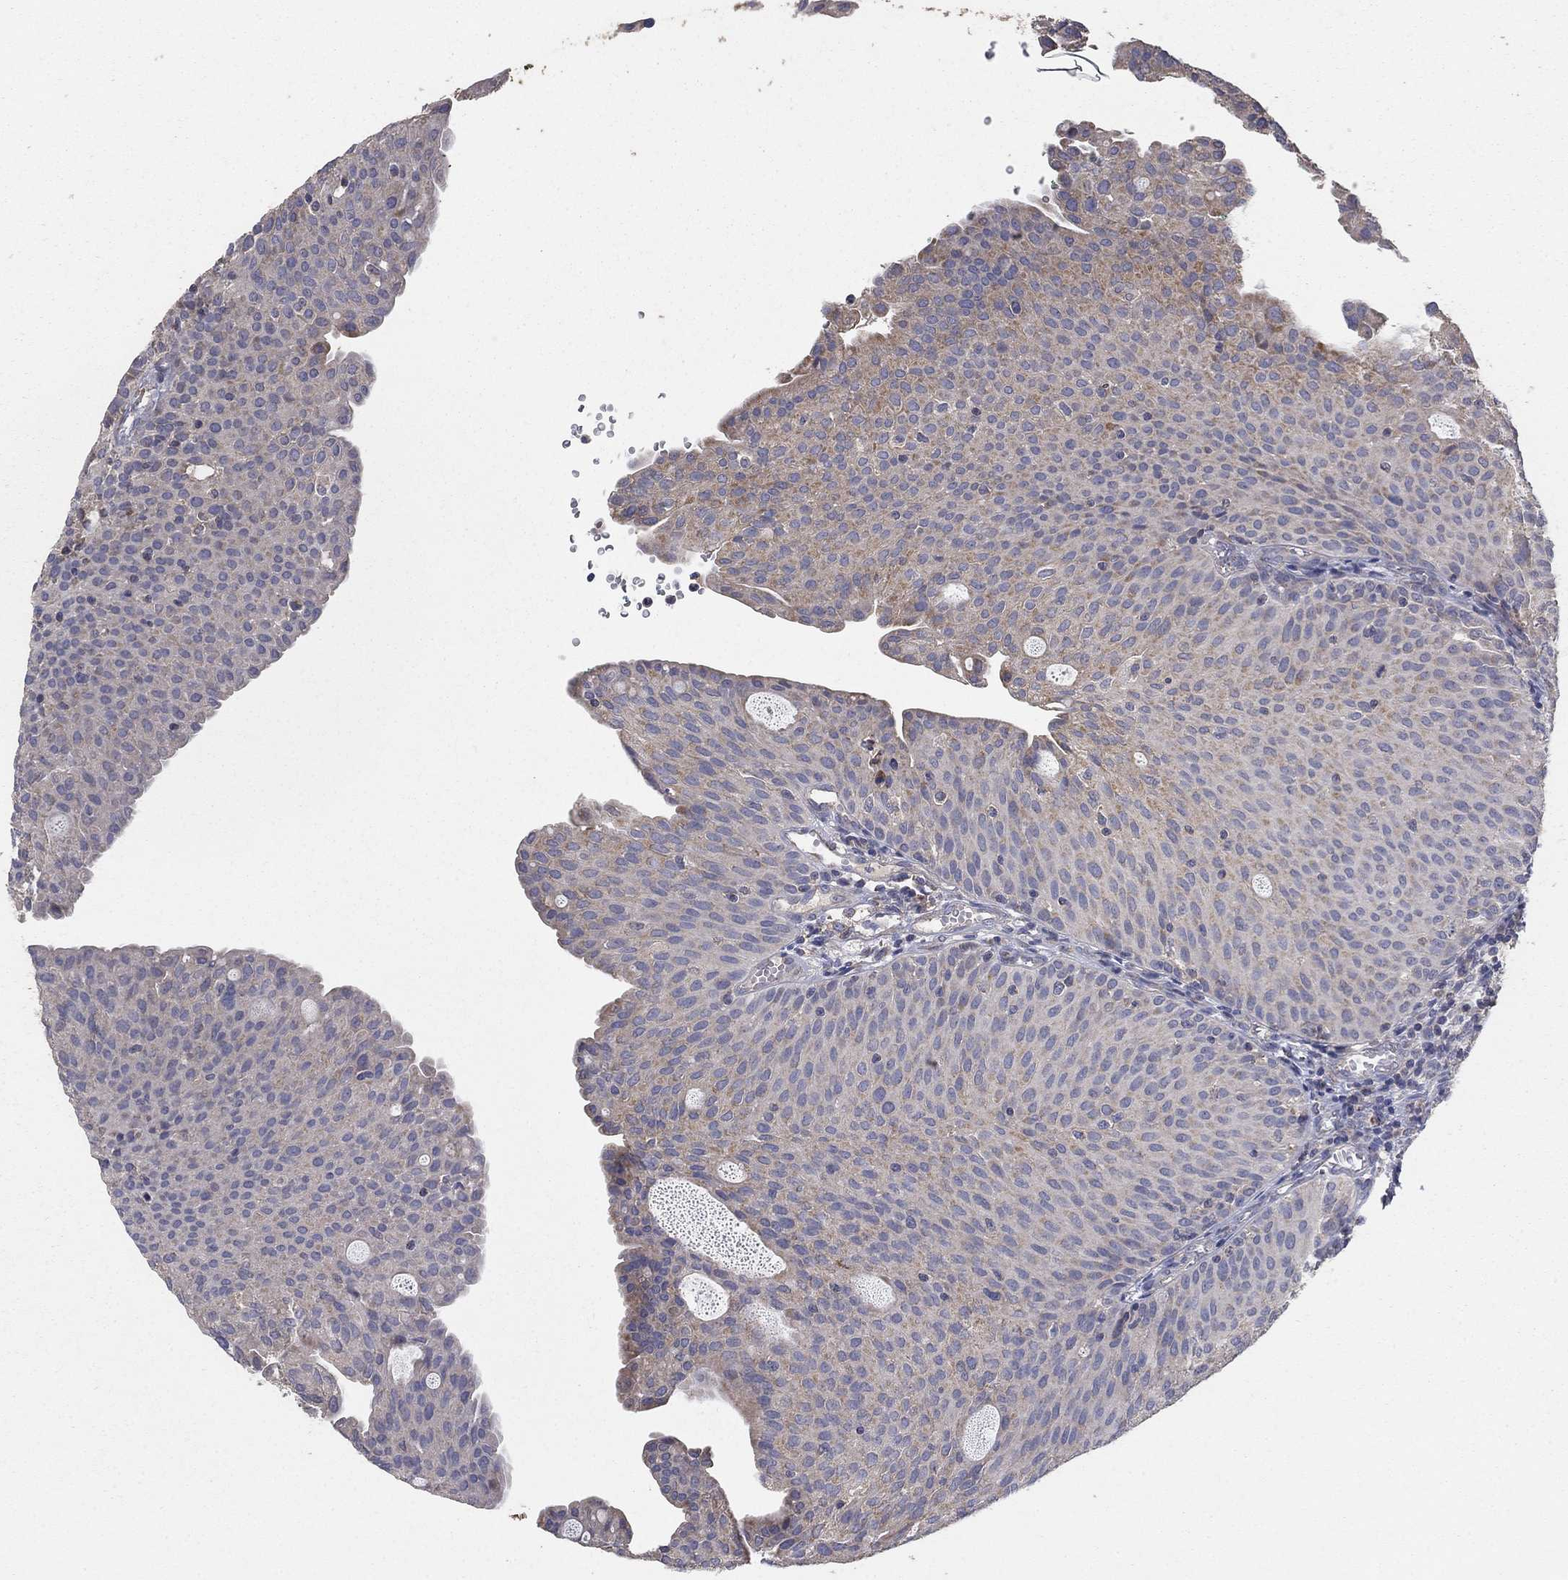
{"staining": {"intensity": "weak", "quantity": ">75%", "location": "cytoplasmic/membranous"}, "tissue": "urothelial cancer", "cell_type": "Tumor cells", "image_type": "cancer", "snomed": [{"axis": "morphology", "description": "Urothelial carcinoma, Low grade"}, {"axis": "topography", "description": "Urinary bladder"}], "caption": "Human urothelial cancer stained for a protein (brown) exhibits weak cytoplasmic/membranous positive positivity in about >75% of tumor cells.", "gene": "GPSM1", "patient": {"sex": "male", "age": 54}}